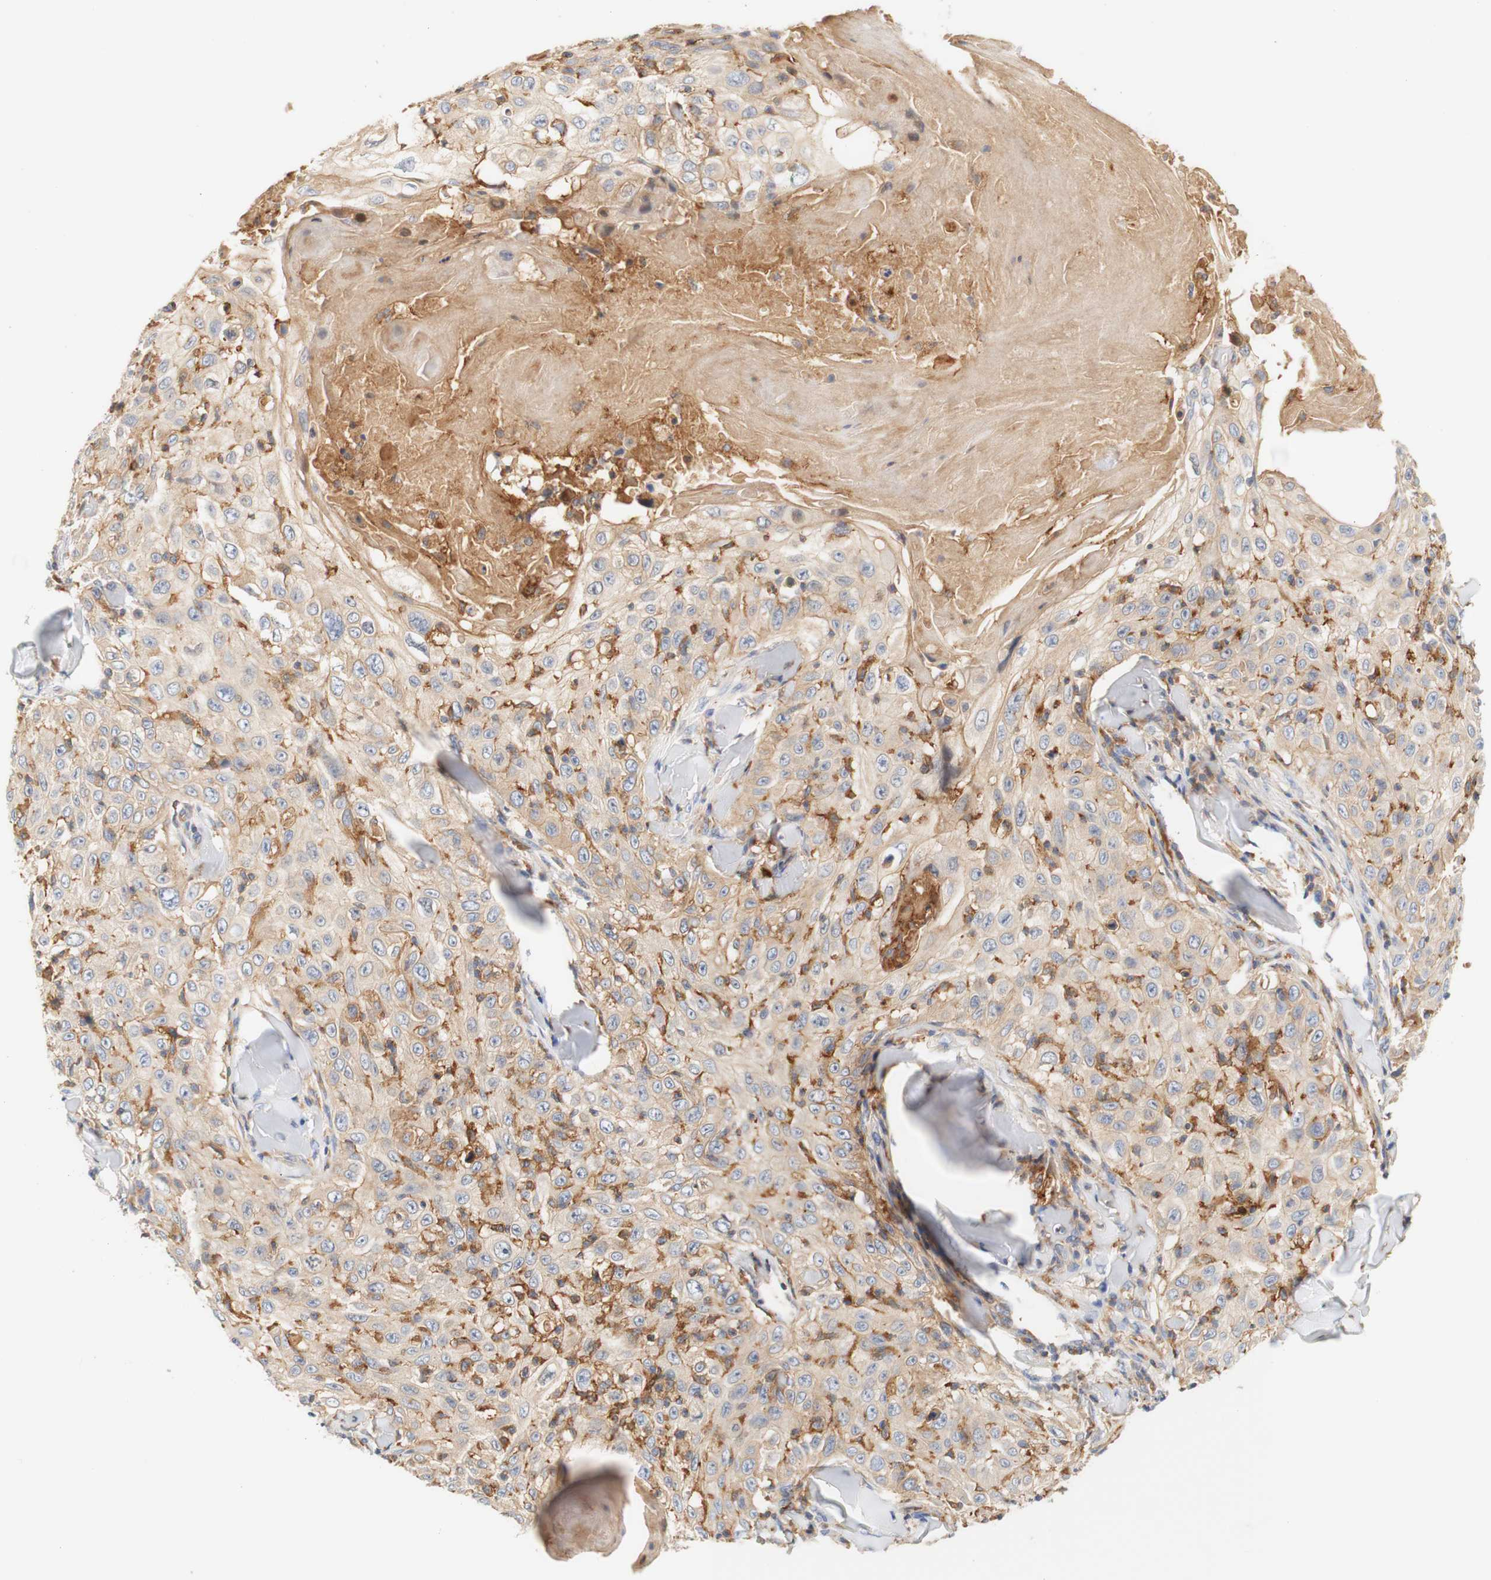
{"staining": {"intensity": "weak", "quantity": ">75%", "location": "cytoplasmic/membranous"}, "tissue": "skin cancer", "cell_type": "Tumor cells", "image_type": "cancer", "snomed": [{"axis": "morphology", "description": "Squamous cell carcinoma, NOS"}, {"axis": "topography", "description": "Skin"}], "caption": "An IHC histopathology image of neoplastic tissue is shown. Protein staining in brown labels weak cytoplasmic/membranous positivity in skin cancer within tumor cells.", "gene": "PCDH7", "patient": {"sex": "male", "age": 86}}